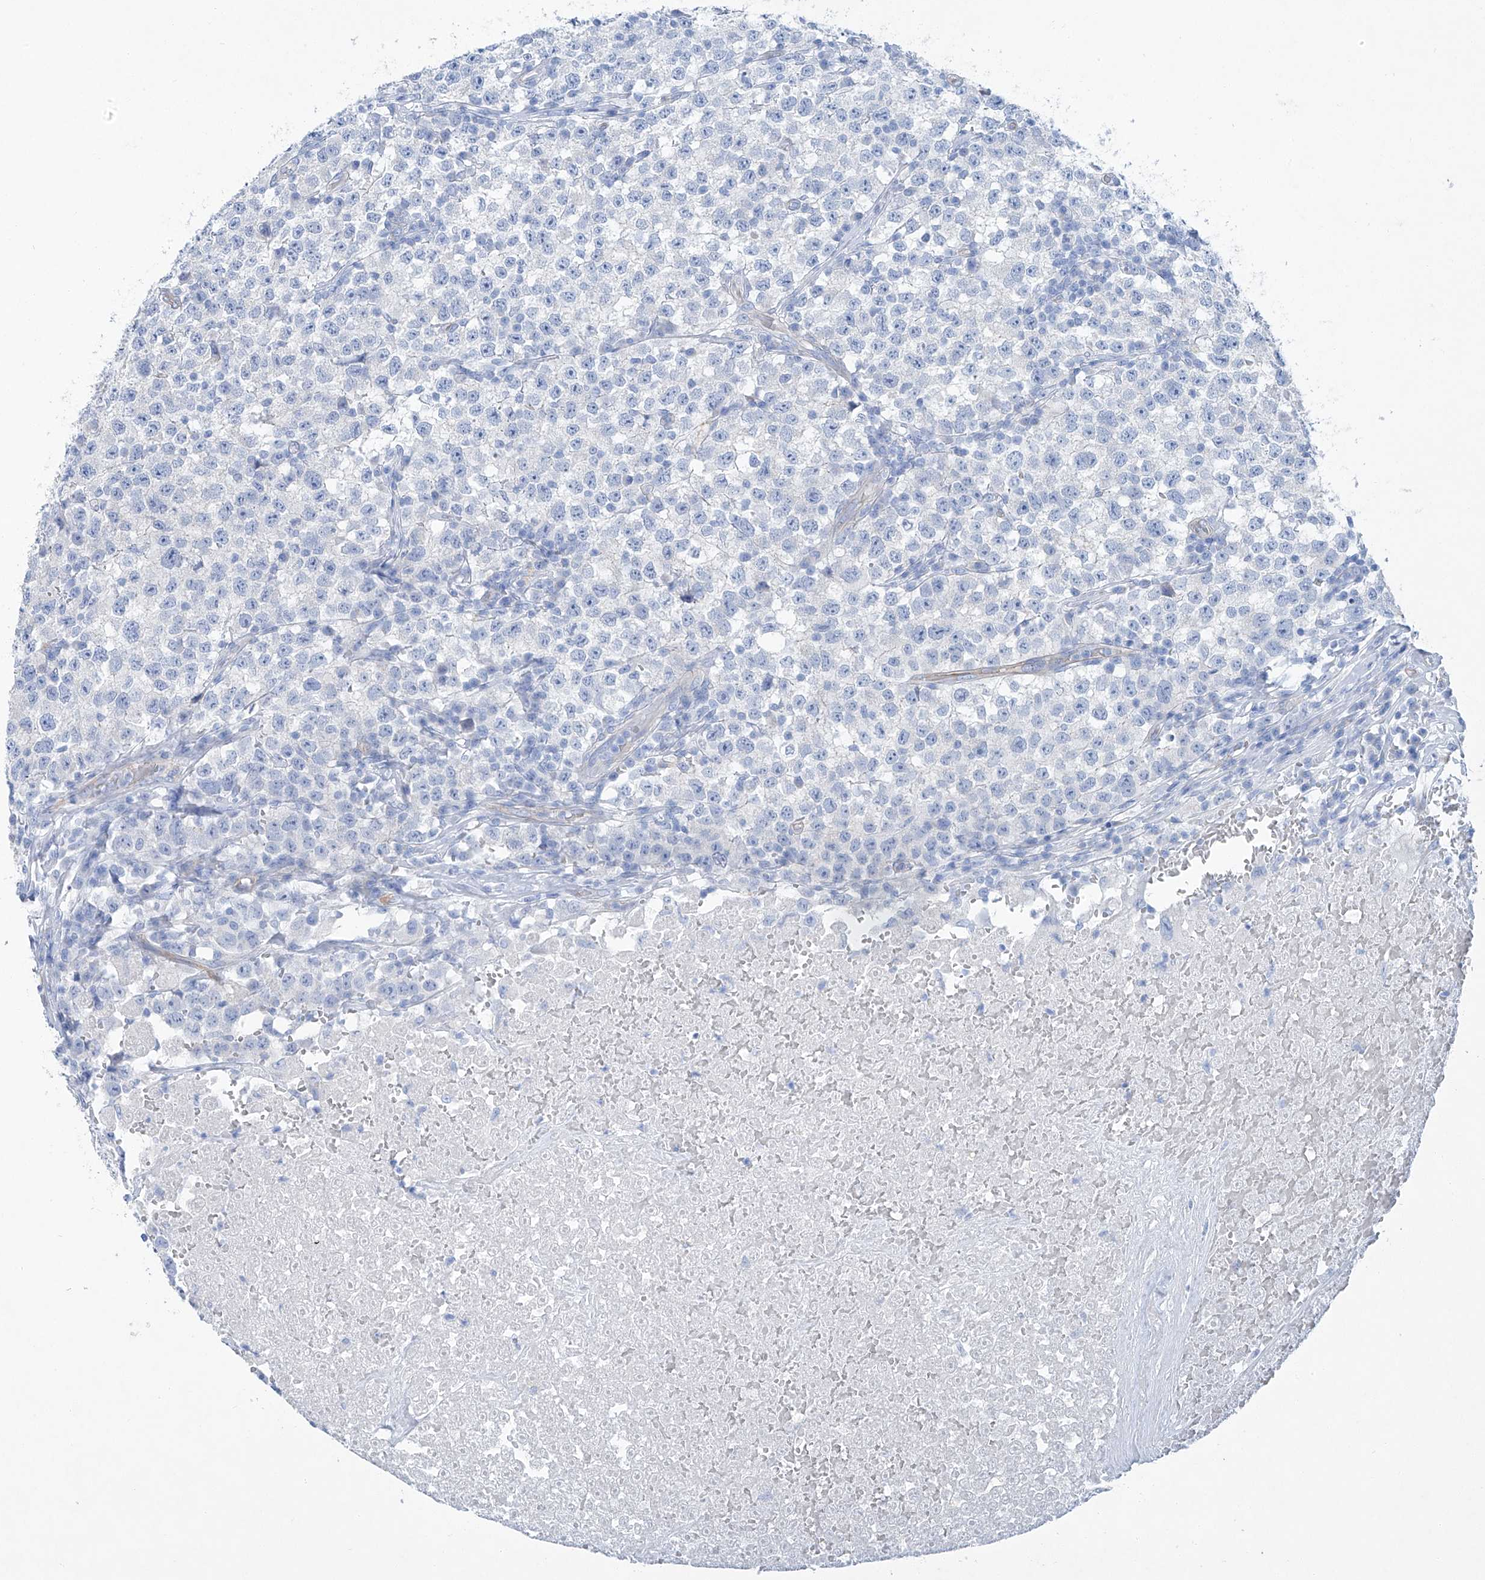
{"staining": {"intensity": "negative", "quantity": "none", "location": "none"}, "tissue": "testis cancer", "cell_type": "Tumor cells", "image_type": "cancer", "snomed": [{"axis": "morphology", "description": "Seminoma, NOS"}, {"axis": "topography", "description": "Testis"}], "caption": "DAB (3,3'-diaminobenzidine) immunohistochemical staining of human seminoma (testis) exhibits no significant positivity in tumor cells.", "gene": "MAGI1", "patient": {"sex": "male", "age": 22}}